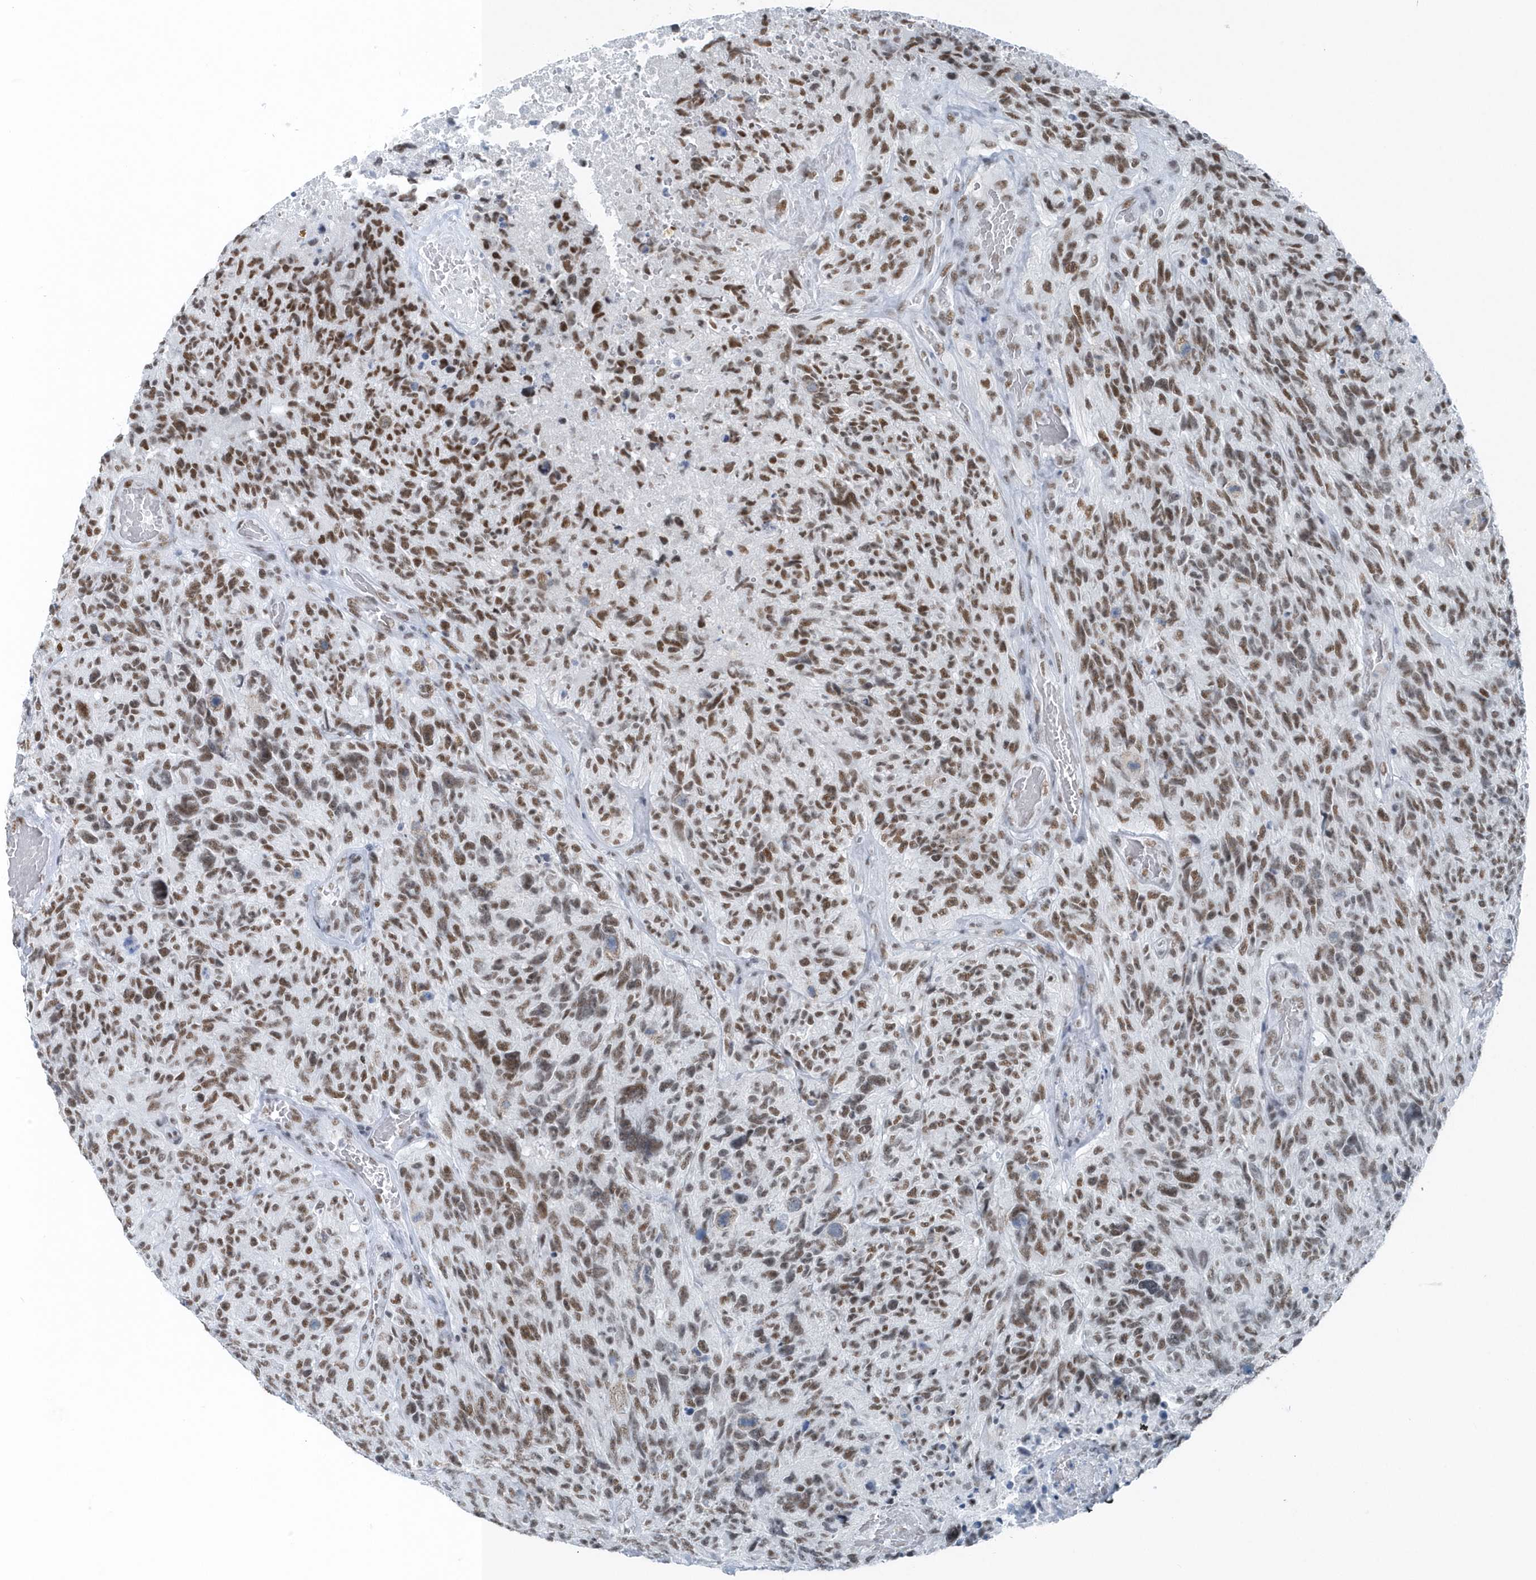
{"staining": {"intensity": "moderate", "quantity": ">75%", "location": "nuclear"}, "tissue": "glioma", "cell_type": "Tumor cells", "image_type": "cancer", "snomed": [{"axis": "morphology", "description": "Glioma, malignant, High grade"}, {"axis": "topography", "description": "Brain"}], "caption": "A histopathology image of human glioma stained for a protein reveals moderate nuclear brown staining in tumor cells. The staining was performed using DAB (3,3'-diaminobenzidine) to visualize the protein expression in brown, while the nuclei were stained in blue with hematoxylin (Magnification: 20x).", "gene": "FIP1L1", "patient": {"sex": "male", "age": 69}}